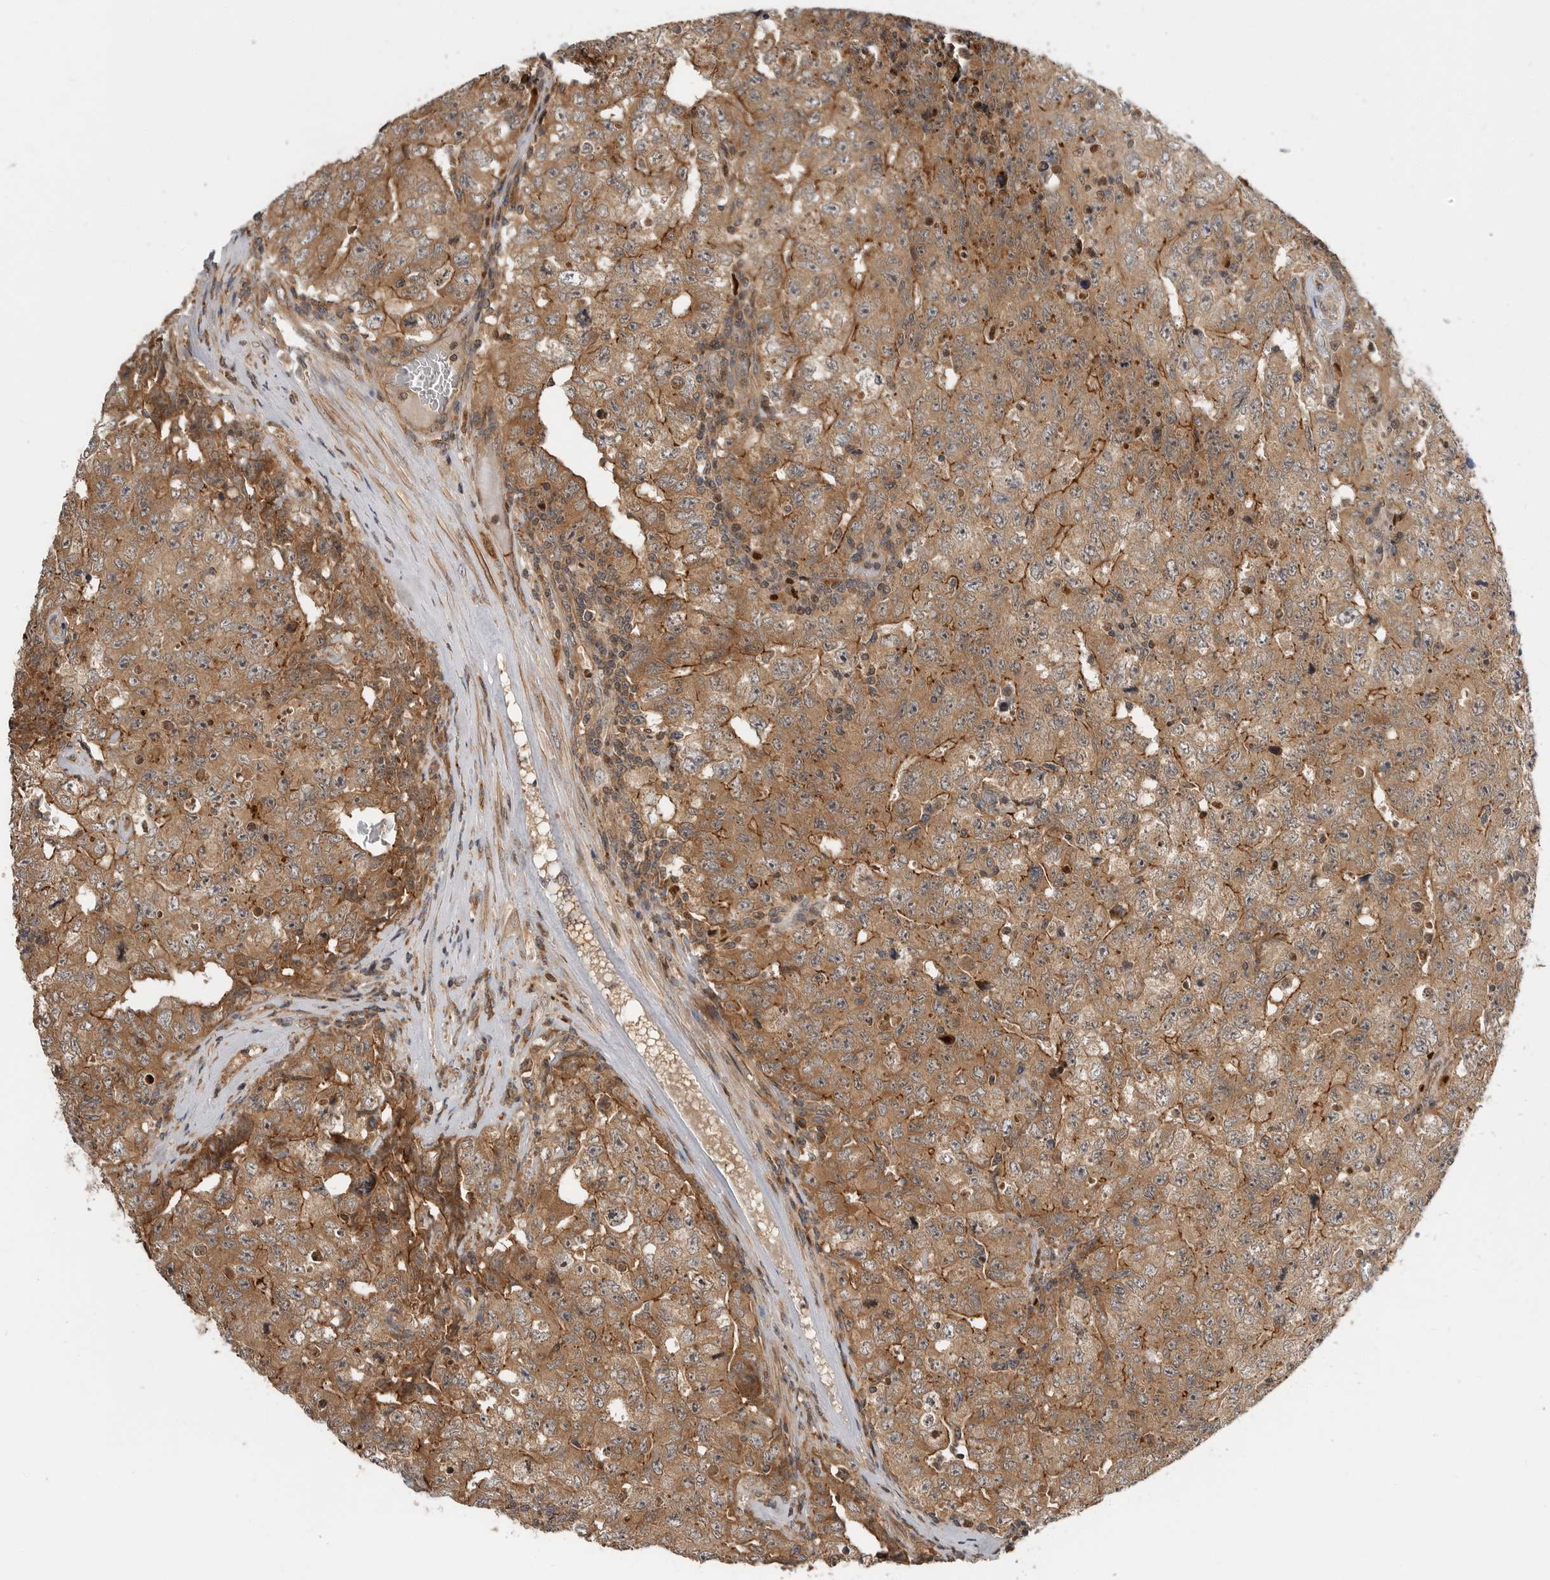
{"staining": {"intensity": "moderate", "quantity": ">75%", "location": "cytoplasmic/membranous"}, "tissue": "testis cancer", "cell_type": "Tumor cells", "image_type": "cancer", "snomed": [{"axis": "morphology", "description": "Carcinoma, Embryonal, NOS"}, {"axis": "topography", "description": "Testis"}], "caption": "Moderate cytoplasmic/membranous staining is appreciated in about >75% of tumor cells in embryonal carcinoma (testis).", "gene": "STRAP", "patient": {"sex": "male", "age": 26}}